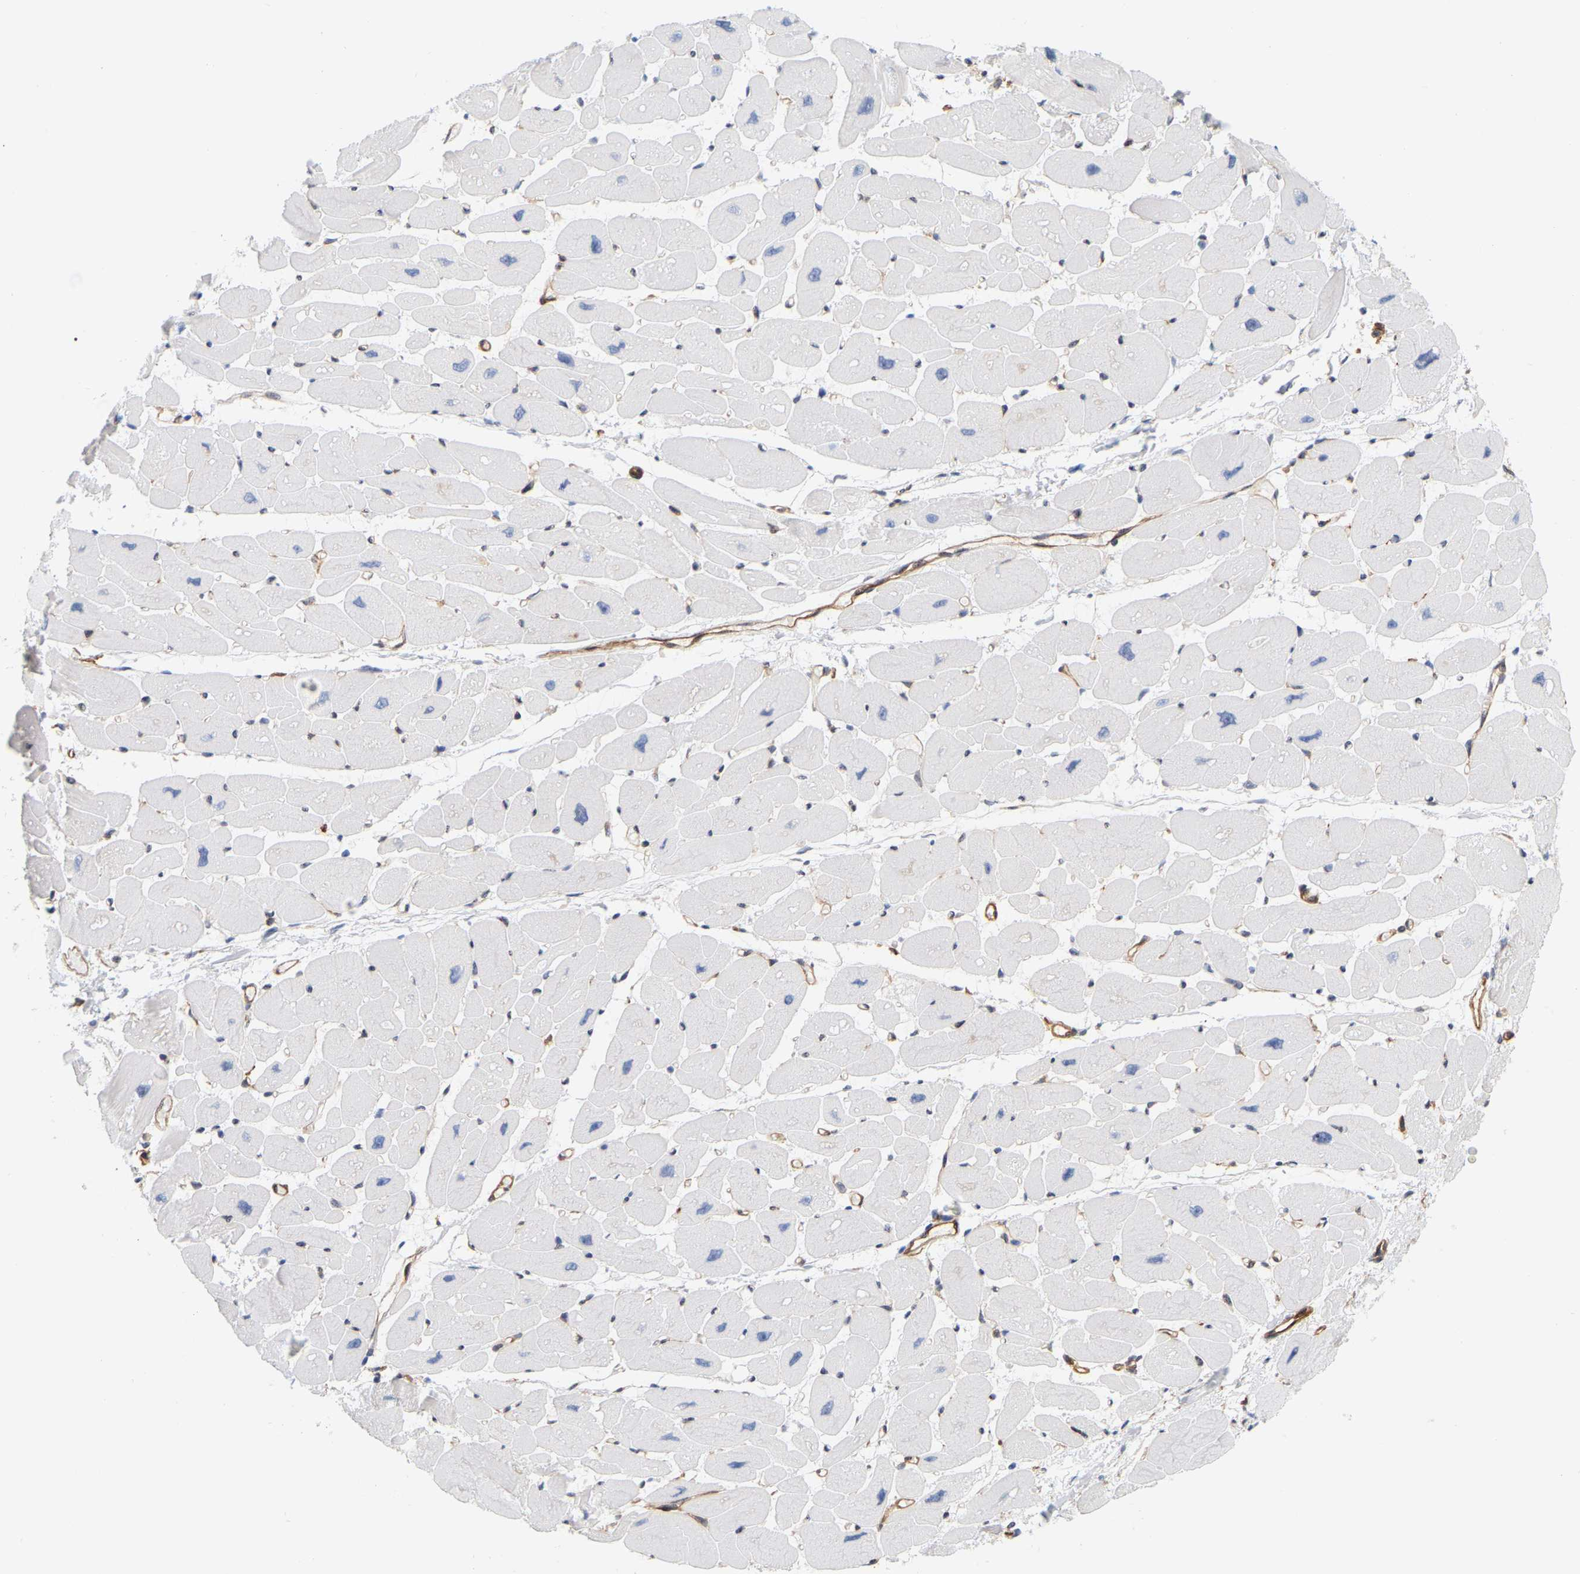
{"staining": {"intensity": "negative", "quantity": "none", "location": "none"}, "tissue": "heart muscle", "cell_type": "Cardiomyocytes", "image_type": "normal", "snomed": [{"axis": "morphology", "description": "Normal tissue, NOS"}, {"axis": "topography", "description": "Heart"}], "caption": "Cardiomyocytes show no significant protein positivity in unremarkable heart muscle.", "gene": "RAPH1", "patient": {"sex": "female", "age": 54}}